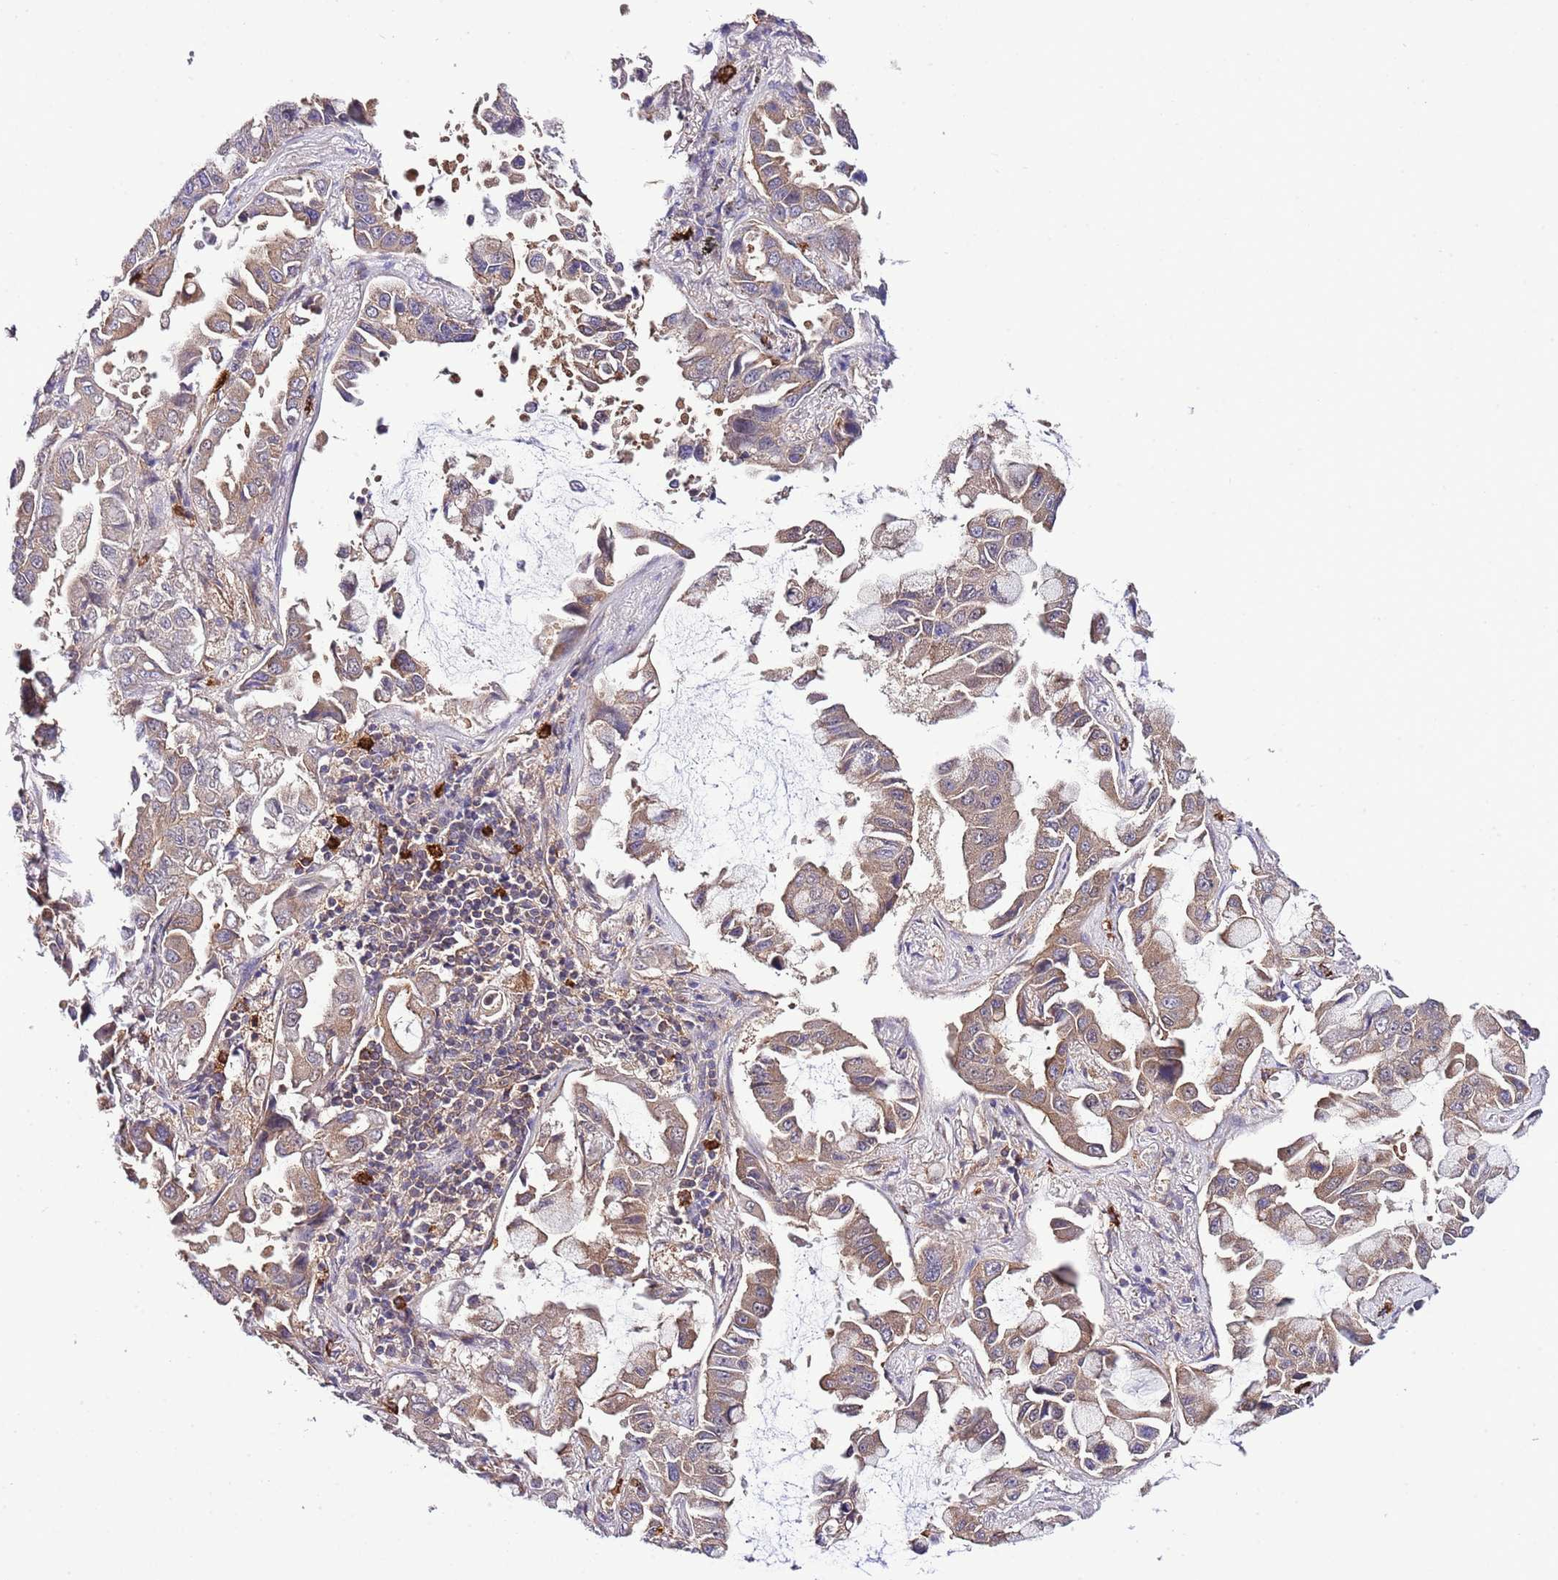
{"staining": {"intensity": "weak", "quantity": ">75%", "location": "cytoplasmic/membranous"}, "tissue": "lung cancer", "cell_type": "Tumor cells", "image_type": "cancer", "snomed": [{"axis": "morphology", "description": "Adenocarcinoma, NOS"}, {"axis": "topography", "description": "Lung"}], "caption": "Immunohistochemistry (IHC) image of lung cancer (adenocarcinoma) stained for a protein (brown), which demonstrates low levels of weak cytoplasmic/membranous expression in about >75% of tumor cells.", "gene": "DONSON", "patient": {"sex": "male", "age": 64}}